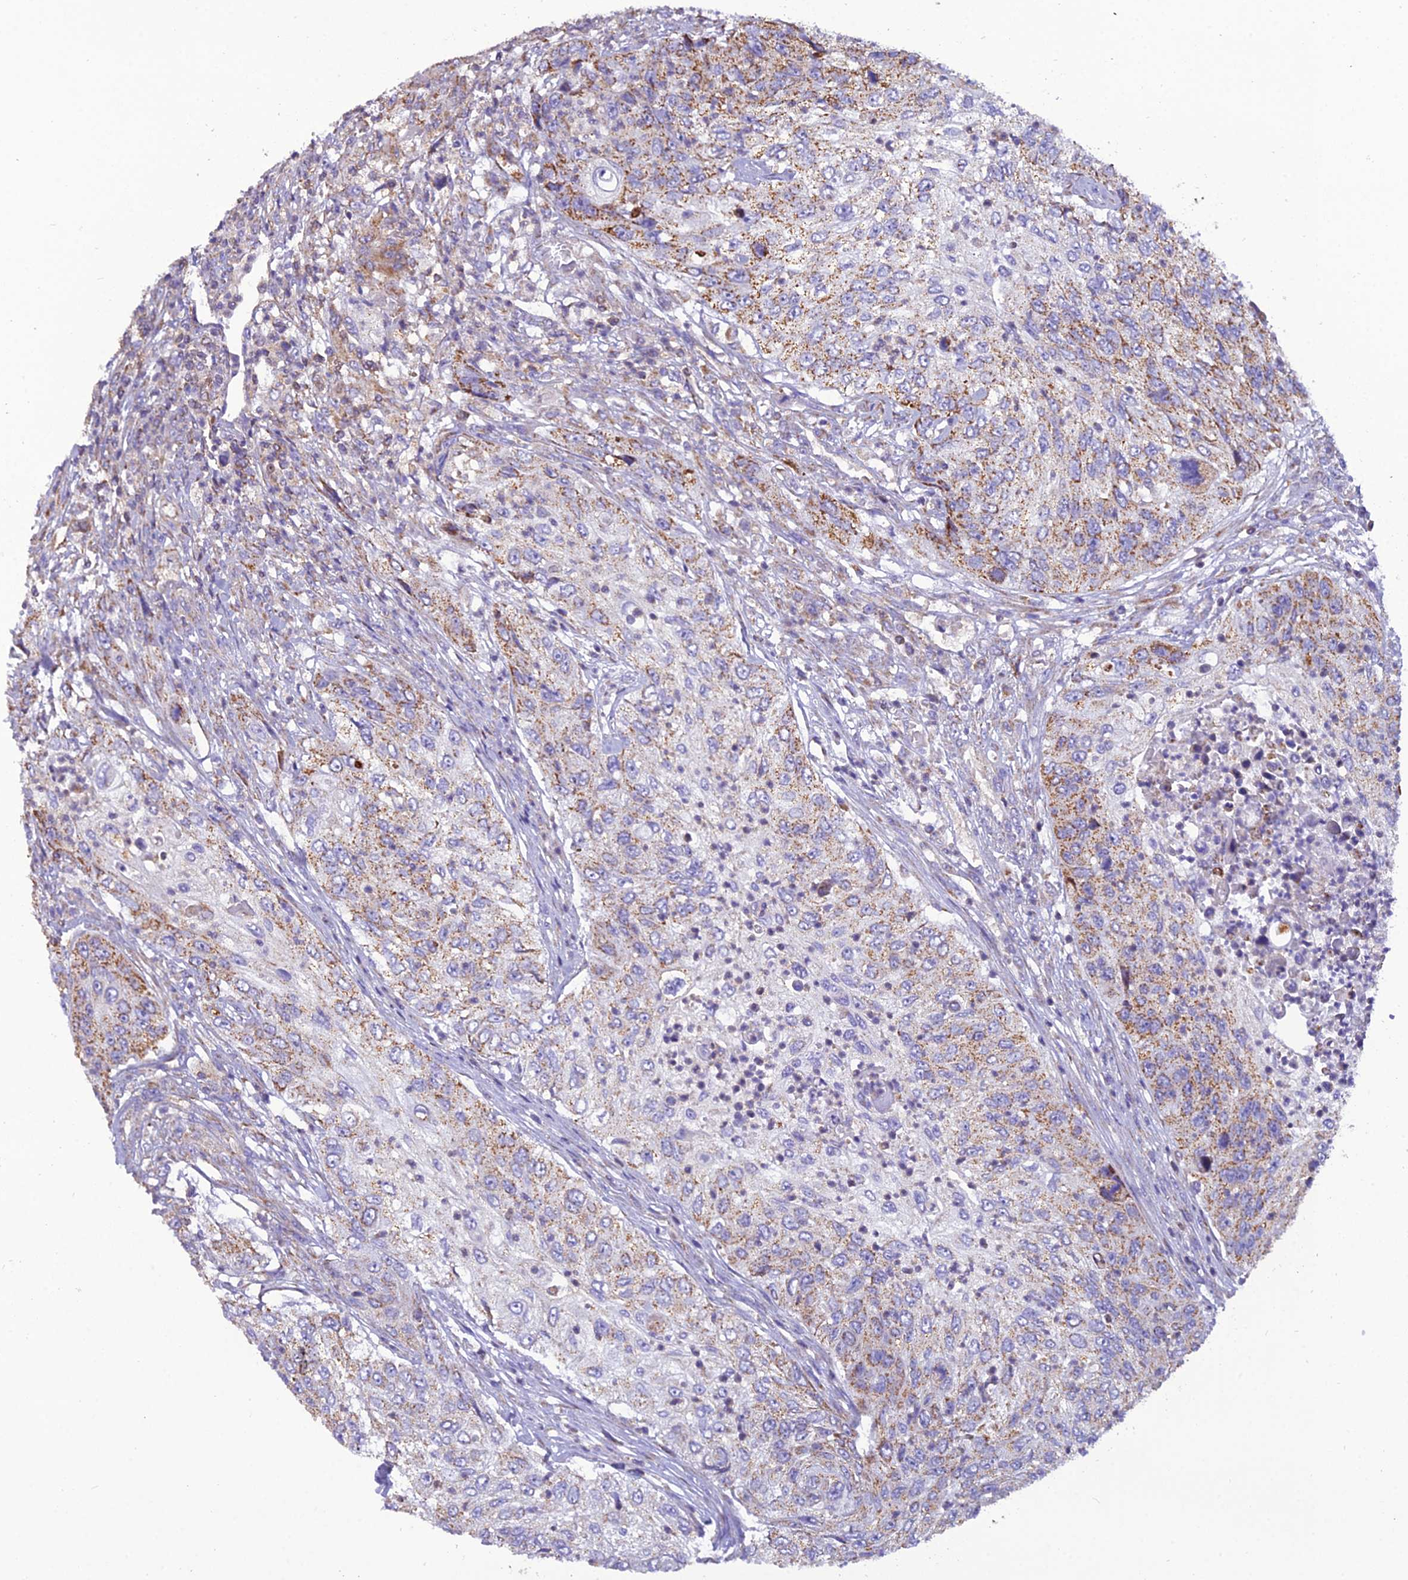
{"staining": {"intensity": "moderate", "quantity": "25%-75%", "location": "cytoplasmic/membranous"}, "tissue": "urothelial cancer", "cell_type": "Tumor cells", "image_type": "cancer", "snomed": [{"axis": "morphology", "description": "Urothelial carcinoma, High grade"}, {"axis": "topography", "description": "Urinary bladder"}], "caption": "An immunohistochemistry (IHC) micrograph of tumor tissue is shown. Protein staining in brown highlights moderate cytoplasmic/membranous positivity in urothelial cancer within tumor cells.", "gene": "GPD1", "patient": {"sex": "female", "age": 60}}